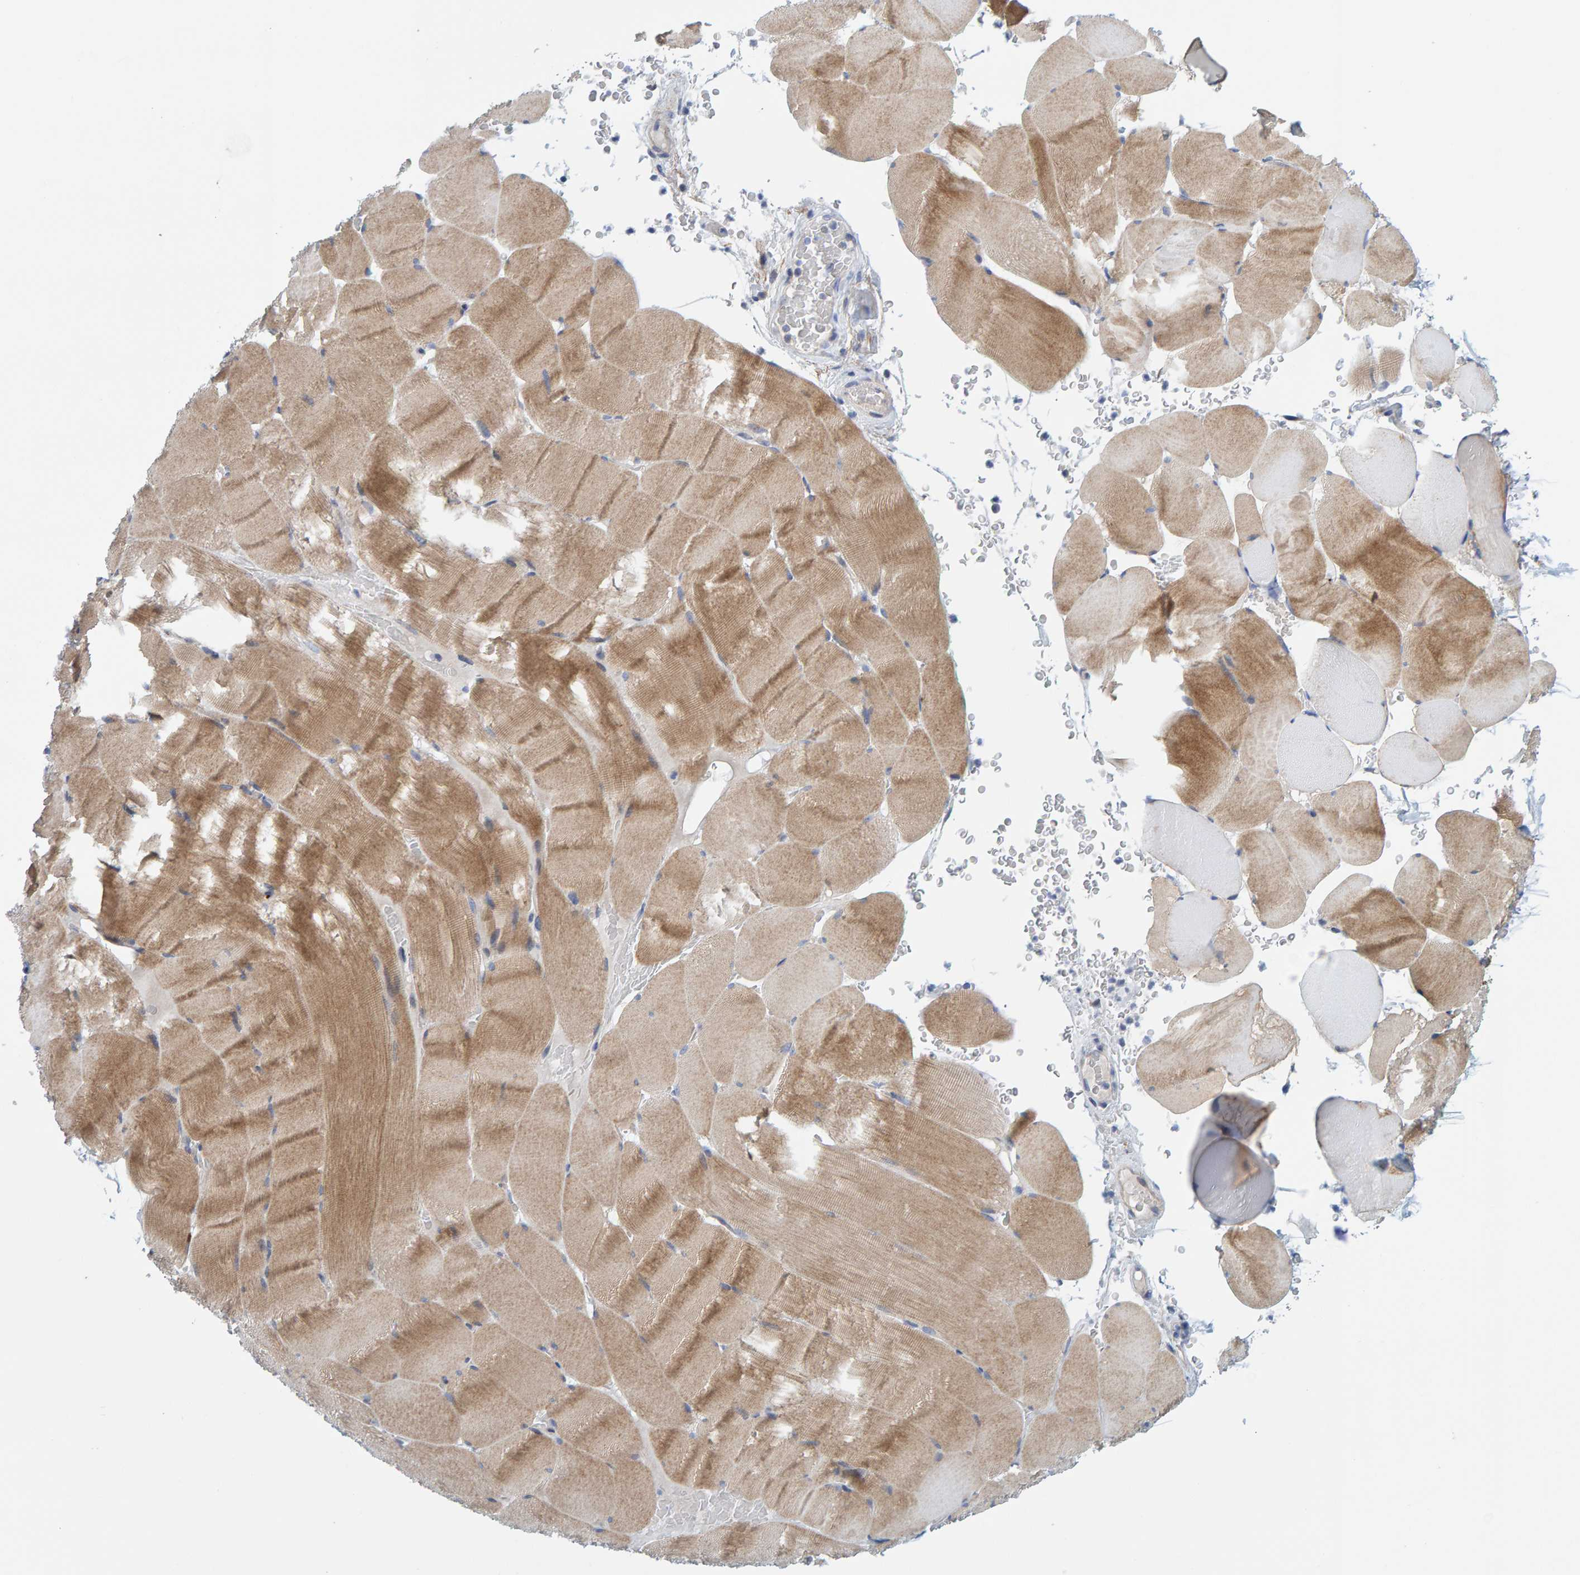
{"staining": {"intensity": "moderate", "quantity": ">75%", "location": "cytoplasmic/membranous"}, "tissue": "skeletal muscle", "cell_type": "Myocytes", "image_type": "normal", "snomed": [{"axis": "morphology", "description": "Normal tissue, NOS"}, {"axis": "topography", "description": "Skeletal muscle"}], "caption": "Myocytes reveal moderate cytoplasmic/membranous expression in about >75% of cells in normal skeletal muscle. (Brightfield microscopy of DAB IHC at high magnification).", "gene": "ZC3H3", "patient": {"sex": "male", "age": 62}}